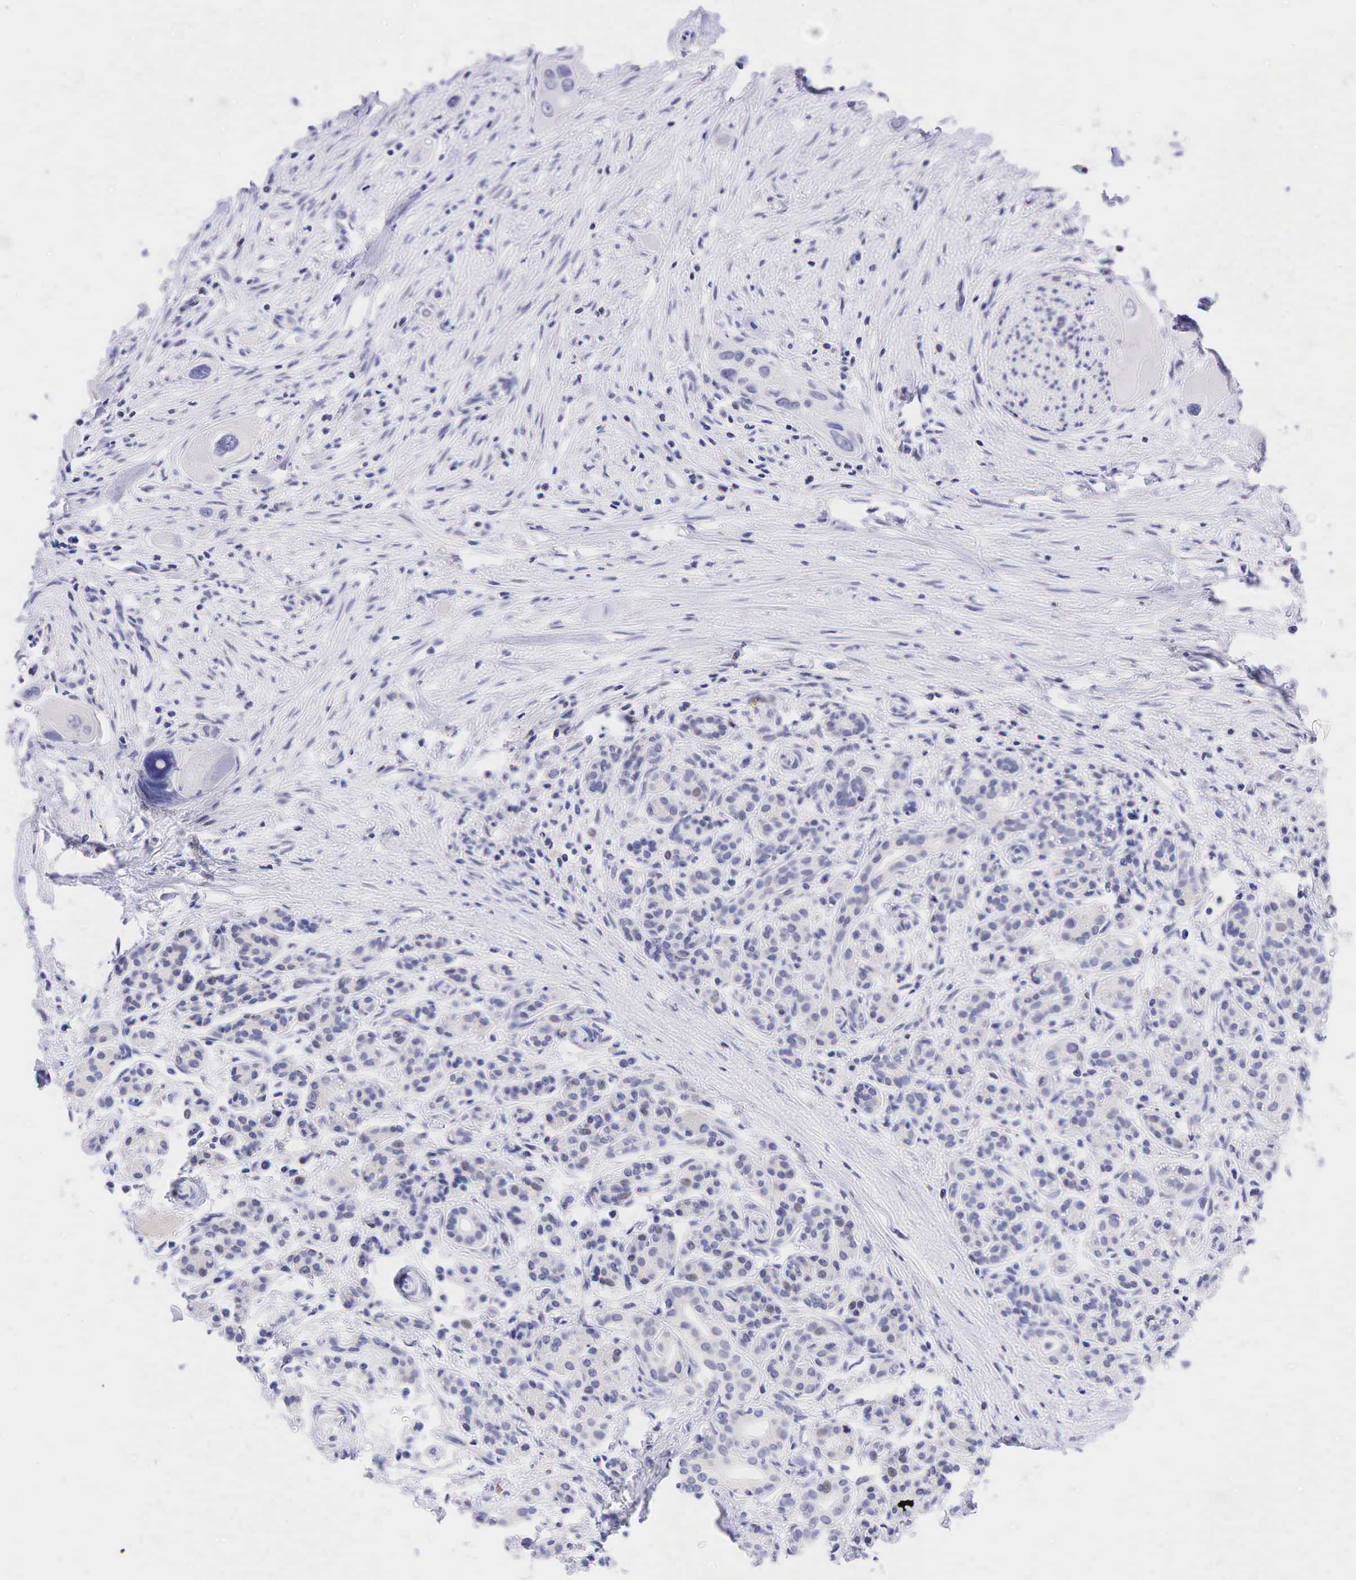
{"staining": {"intensity": "weak", "quantity": "<25%", "location": "nuclear"}, "tissue": "pancreas", "cell_type": "Exocrine glandular cells", "image_type": "normal", "snomed": [{"axis": "morphology", "description": "Normal tissue, NOS"}, {"axis": "topography", "description": "Pancreas"}], "caption": "Pancreas stained for a protein using immunohistochemistry demonstrates no staining exocrine glandular cells.", "gene": "AR", "patient": {"sex": "male", "age": 73}}